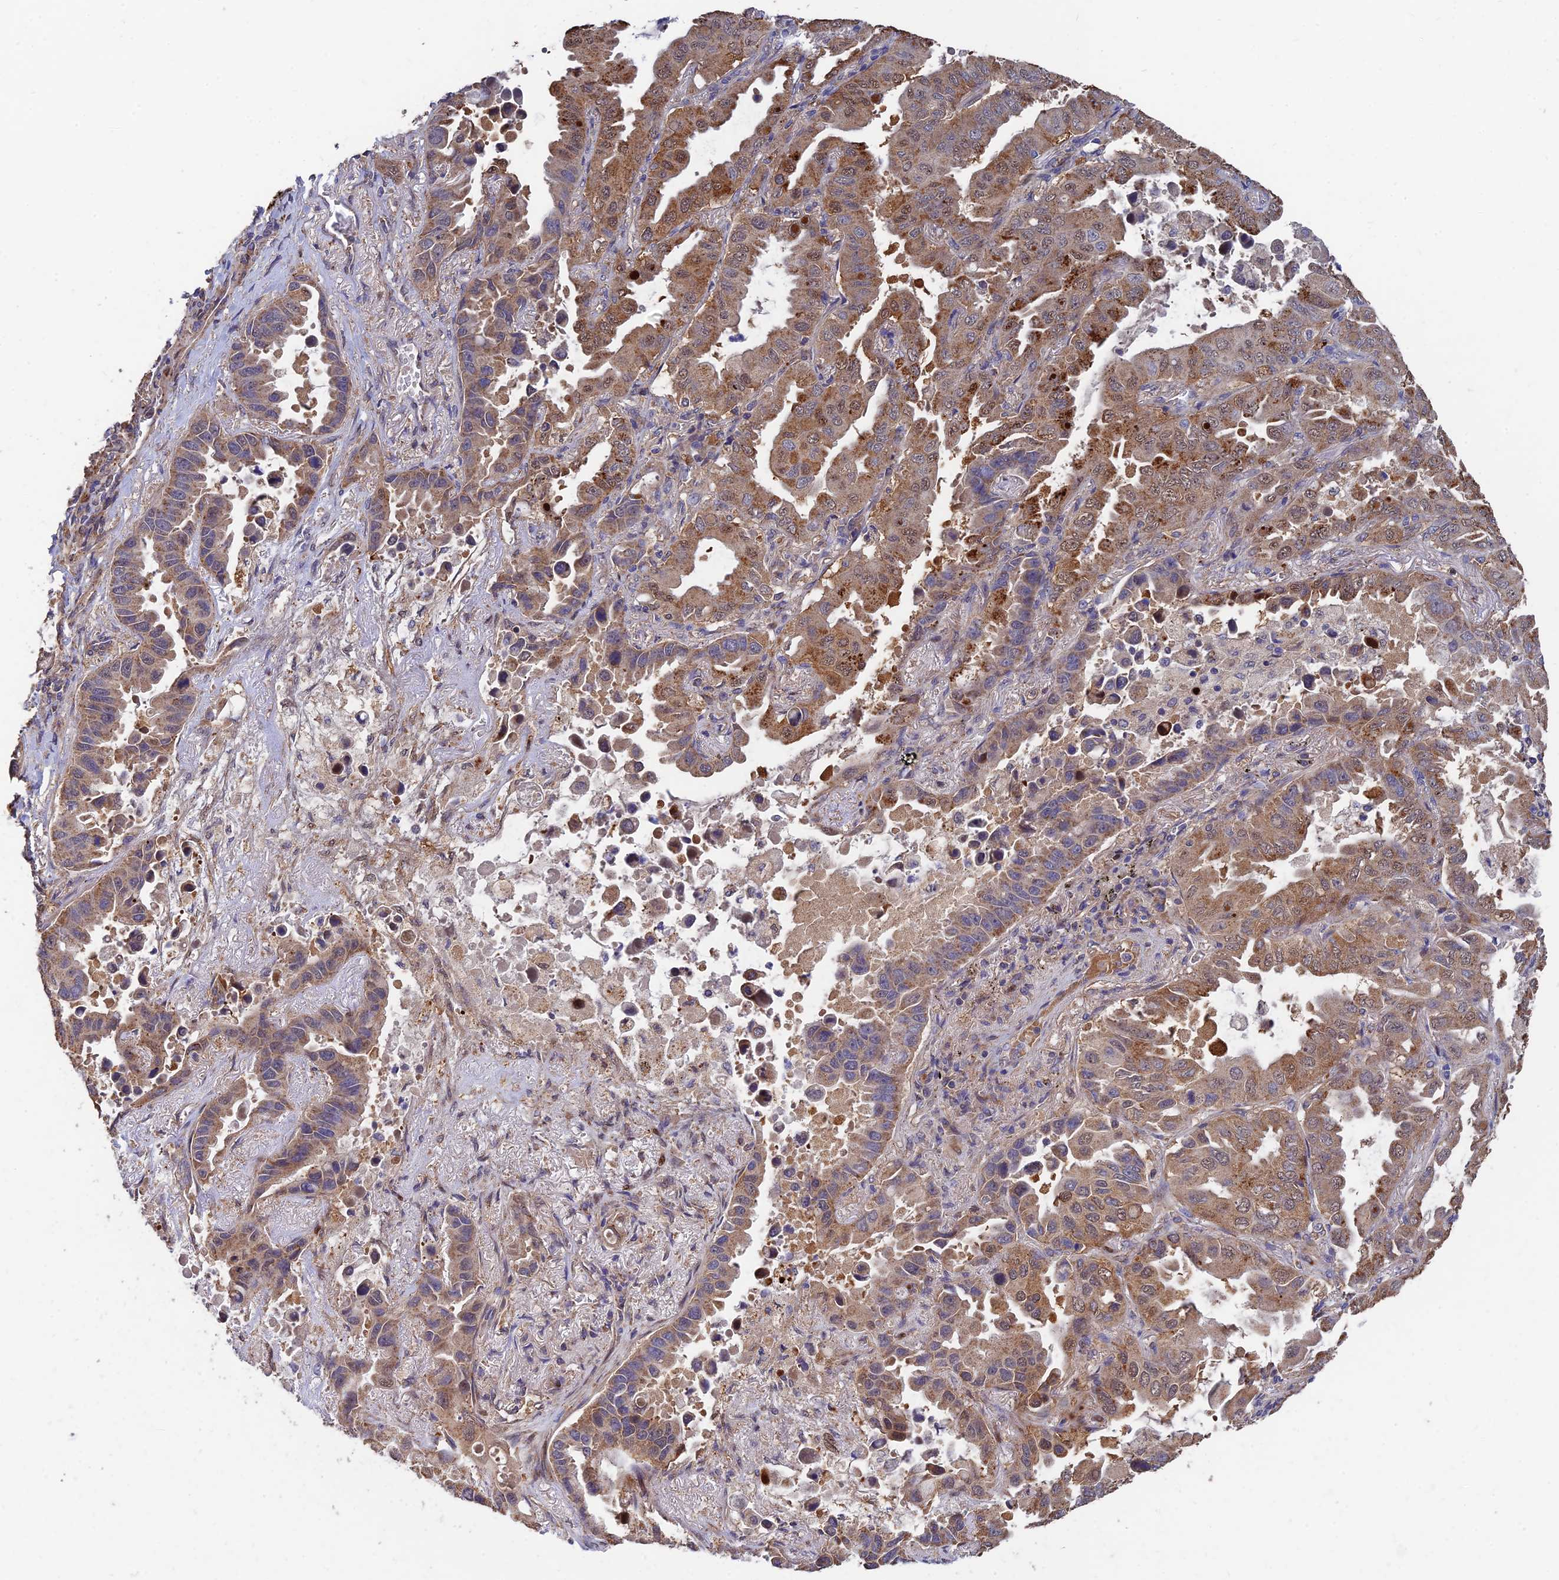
{"staining": {"intensity": "moderate", "quantity": "25%-75%", "location": "cytoplasmic/membranous"}, "tissue": "lung cancer", "cell_type": "Tumor cells", "image_type": "cancer", "snomed": [{"axis": "morphology", "description": "Adenocarcinoma, NOS"}, {"axis": "topography", "description": "Lung"}], "caption": "Immunohistochemistry staining of lung cancer (adenocarcinoma), which demonstrates medium levels of moderate cytoplasmic/membranous expression in approximately 25%-75% of tumor cells indicating moderate cytoplasmic/membranous protein staining. The staining was performed using DAB (3,3'-diaminobenzidine) (brown) for protein detection and nuclei were counterstained in hematoxylin (blue).", "gene": "SLC38A11", "patient": {"sex": "male", "age": 64}}